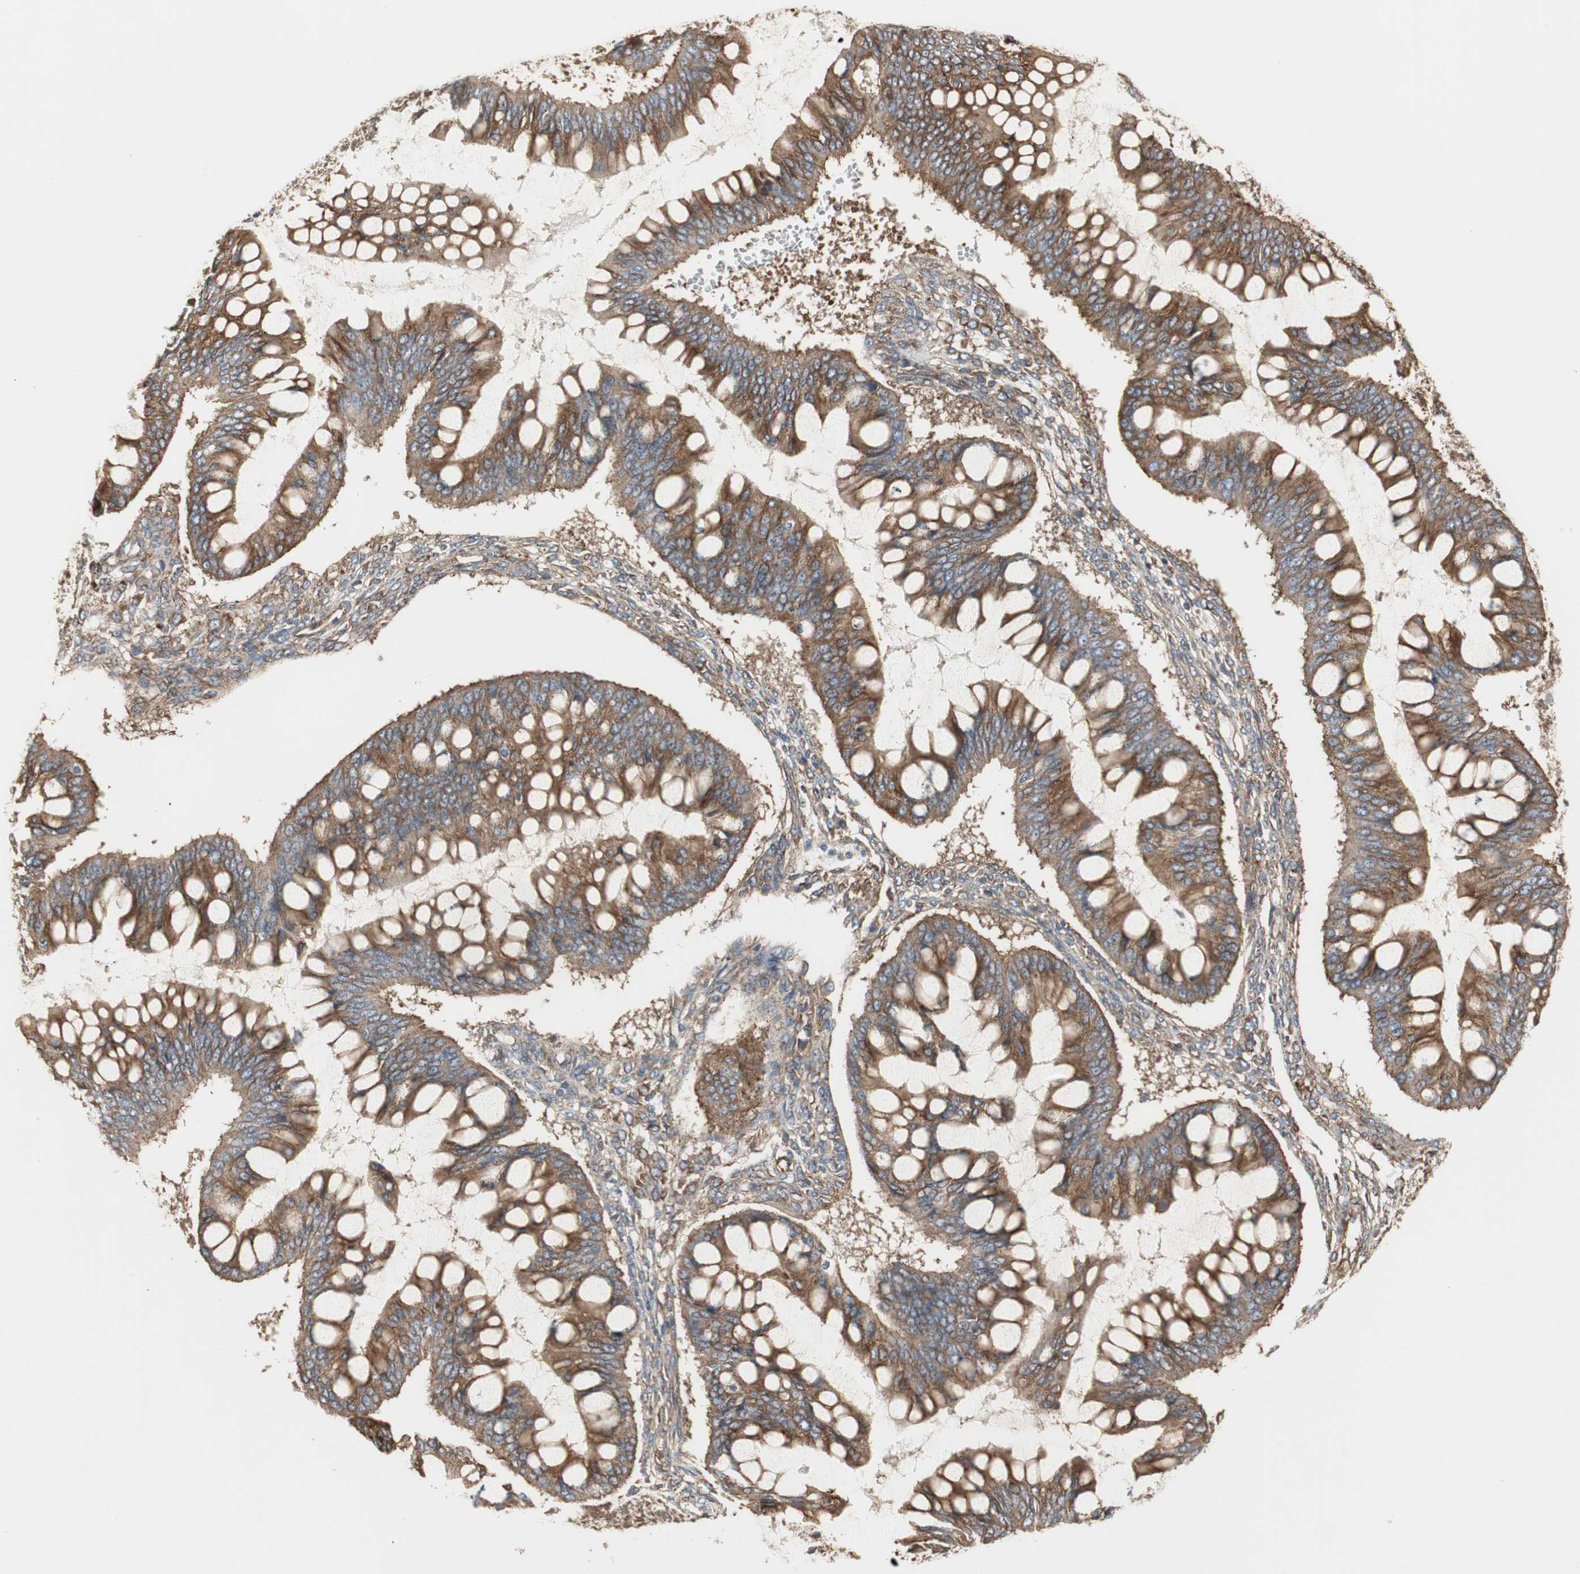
{"staining": {"intensity": "strong", "quantity": ">75%", "location": "cytoplasmic/membranous"}, "tissue": "ovarian cancer", "cell_type": "Tumor cells", "image_type": "cancer", "snomed": [{"axis": "morphology", "description": "Cystadenocarcinoma, mucinous, NOS"}, {"axis": "topography", "description": "Ovary"}], "caption": "This photomicrograph demonstrates IHC staining of human ovarian cancer (mucinous cystadenocarcinoma), with high strong cytoplasmic/membranous staining in approximately >75% of tumor cells.", "gene": "H6PD", "patient": {"sex": "female", "age": 73}}